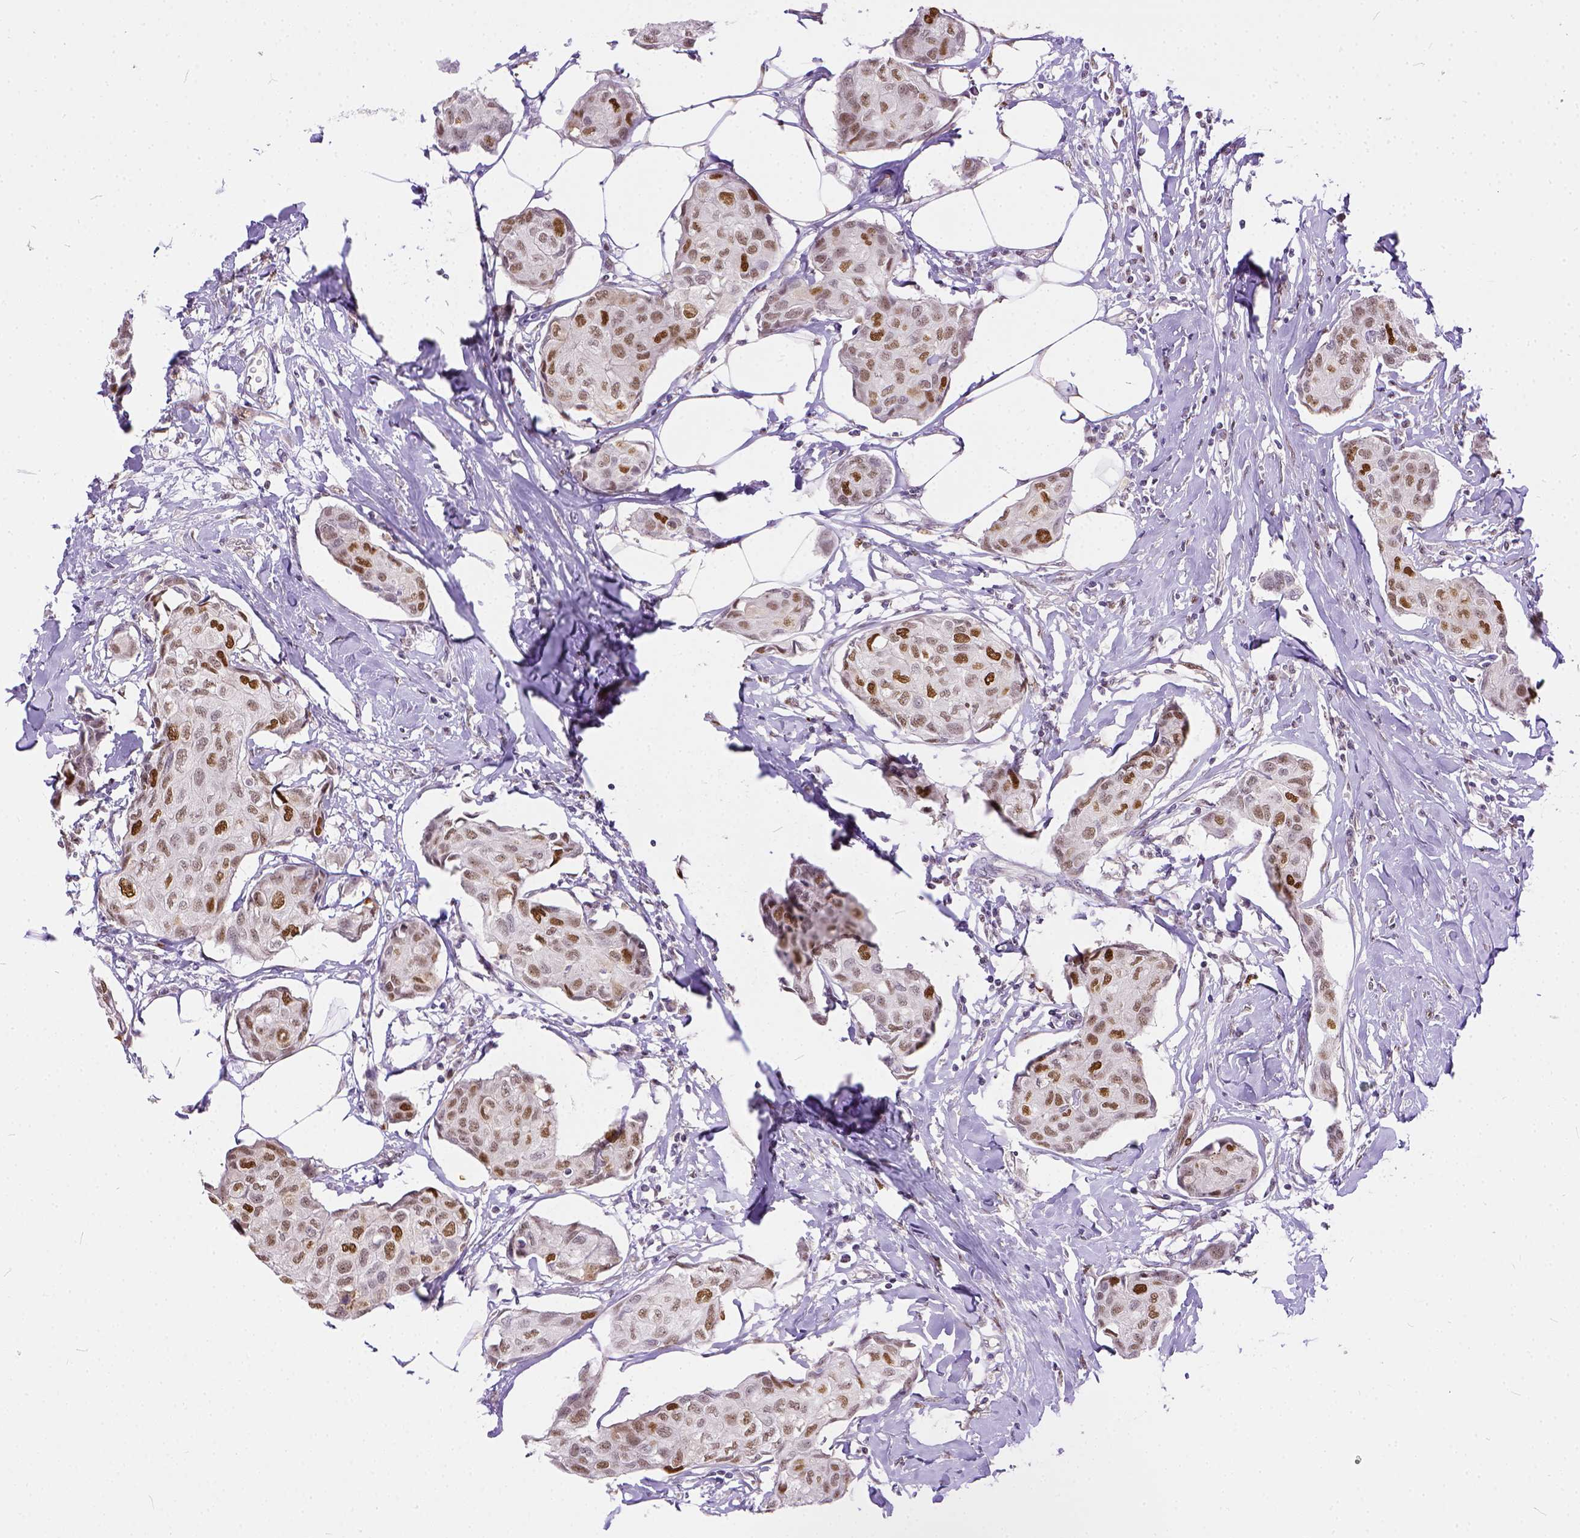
{"staining": {"intensity": "moderate", "quantity": ">75%", "location": "nuclear"}, "tissue": "breast cancer", "cell_type": "Tumor cells", "image_type": "cancer", "snomed": [{"axis": "morphology", "description": "Duct carcinoma"}, {"axis": "topography", "description": "Breast"}], "caption": "Immunohistochemical staining of human breast intraductal carcinoma shows moderate nuclear protein positivity in about >75% of tumor cells.", "gene": "ERCC1", "patient": {"sex": "female", "age": 80}}